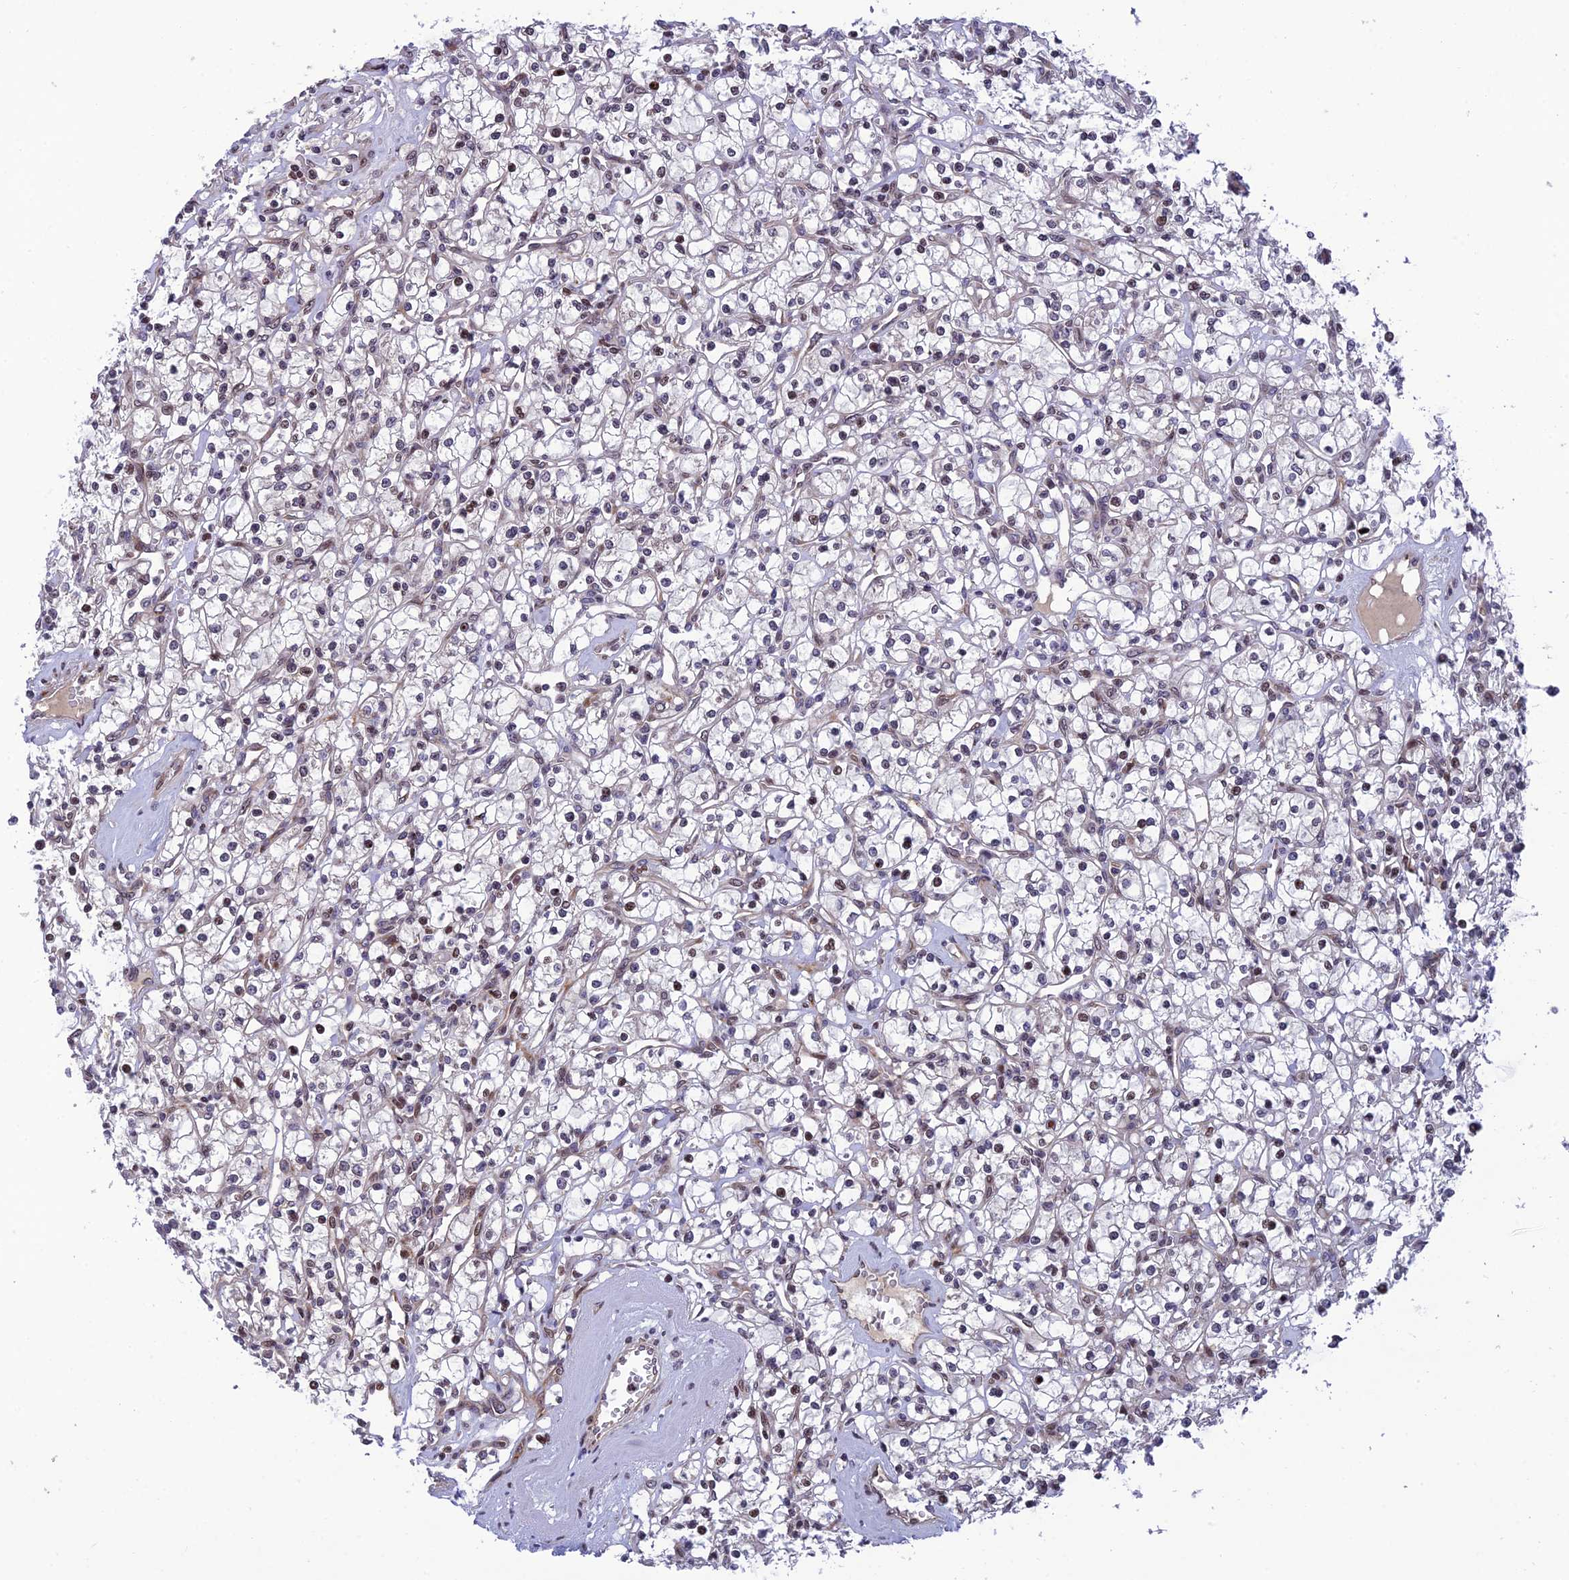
{"staining": {"intensity": "weak", "quantity": "<25%", "location": "nuclear"}, "tissue": "renal cancer", "cell_type": "Tumor cells", "image_type": "cancer", "snomed": [{"axis": "morphology", "description": "Adenocarcinoma, NOS"}, {"axis": "topography", "description": "Kidney"}], "caption": "Tumor cells show no significant protein staining in renal cancer. The staining was performed using DAB (3,3'-diaminobenzidine) to visualize the protein expression in brown, while the nuclei were stained in blue with hematoxylin (Magnification: 20x).", "gene": "SMIM7", "patient": {"sex": "female", "age": 59}}